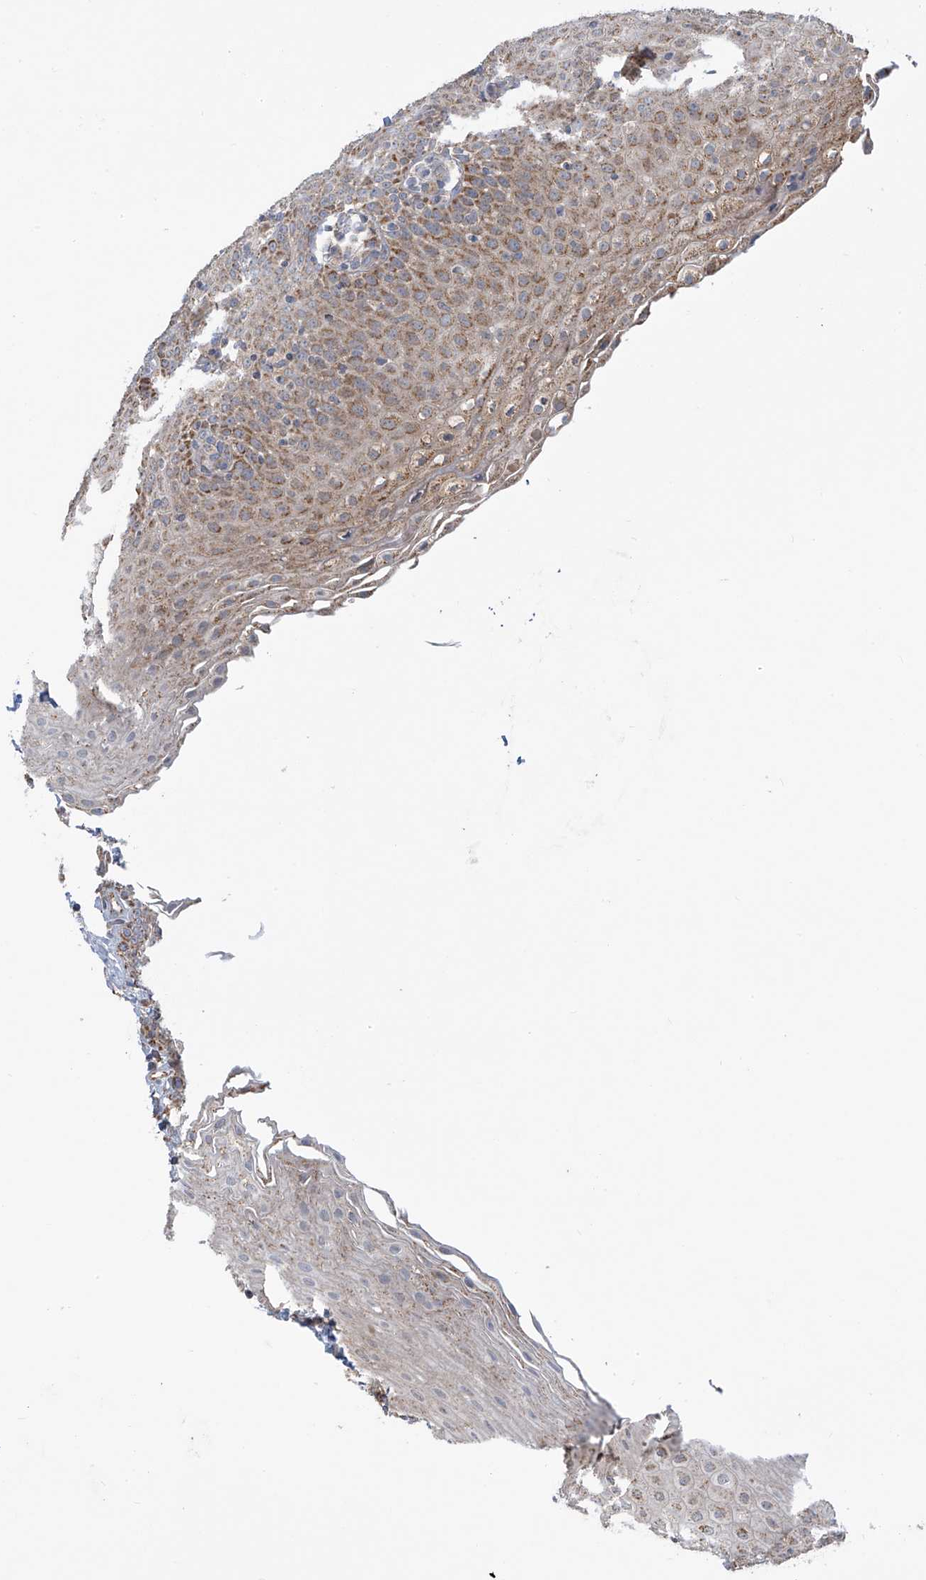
{"staining": {"intensity": "weak", "quantity": "<25%", "location": "cytoplasmic/membranous"}, "tissue": "tonsil", "cell_type": "Germinal center cells", "image_type": "normal", "snomed": [{"axis": "morphology", "description": "Normal tissue, NOS"}, {"axis": "topography", "description": "Tonsil"}], "caption": "Immunohistochemical staining of normal human tonsil shows no significant expression in germinal center cells.", "gene": "SCGB1D2", "patient": {"sex": "female", "age": 19}}